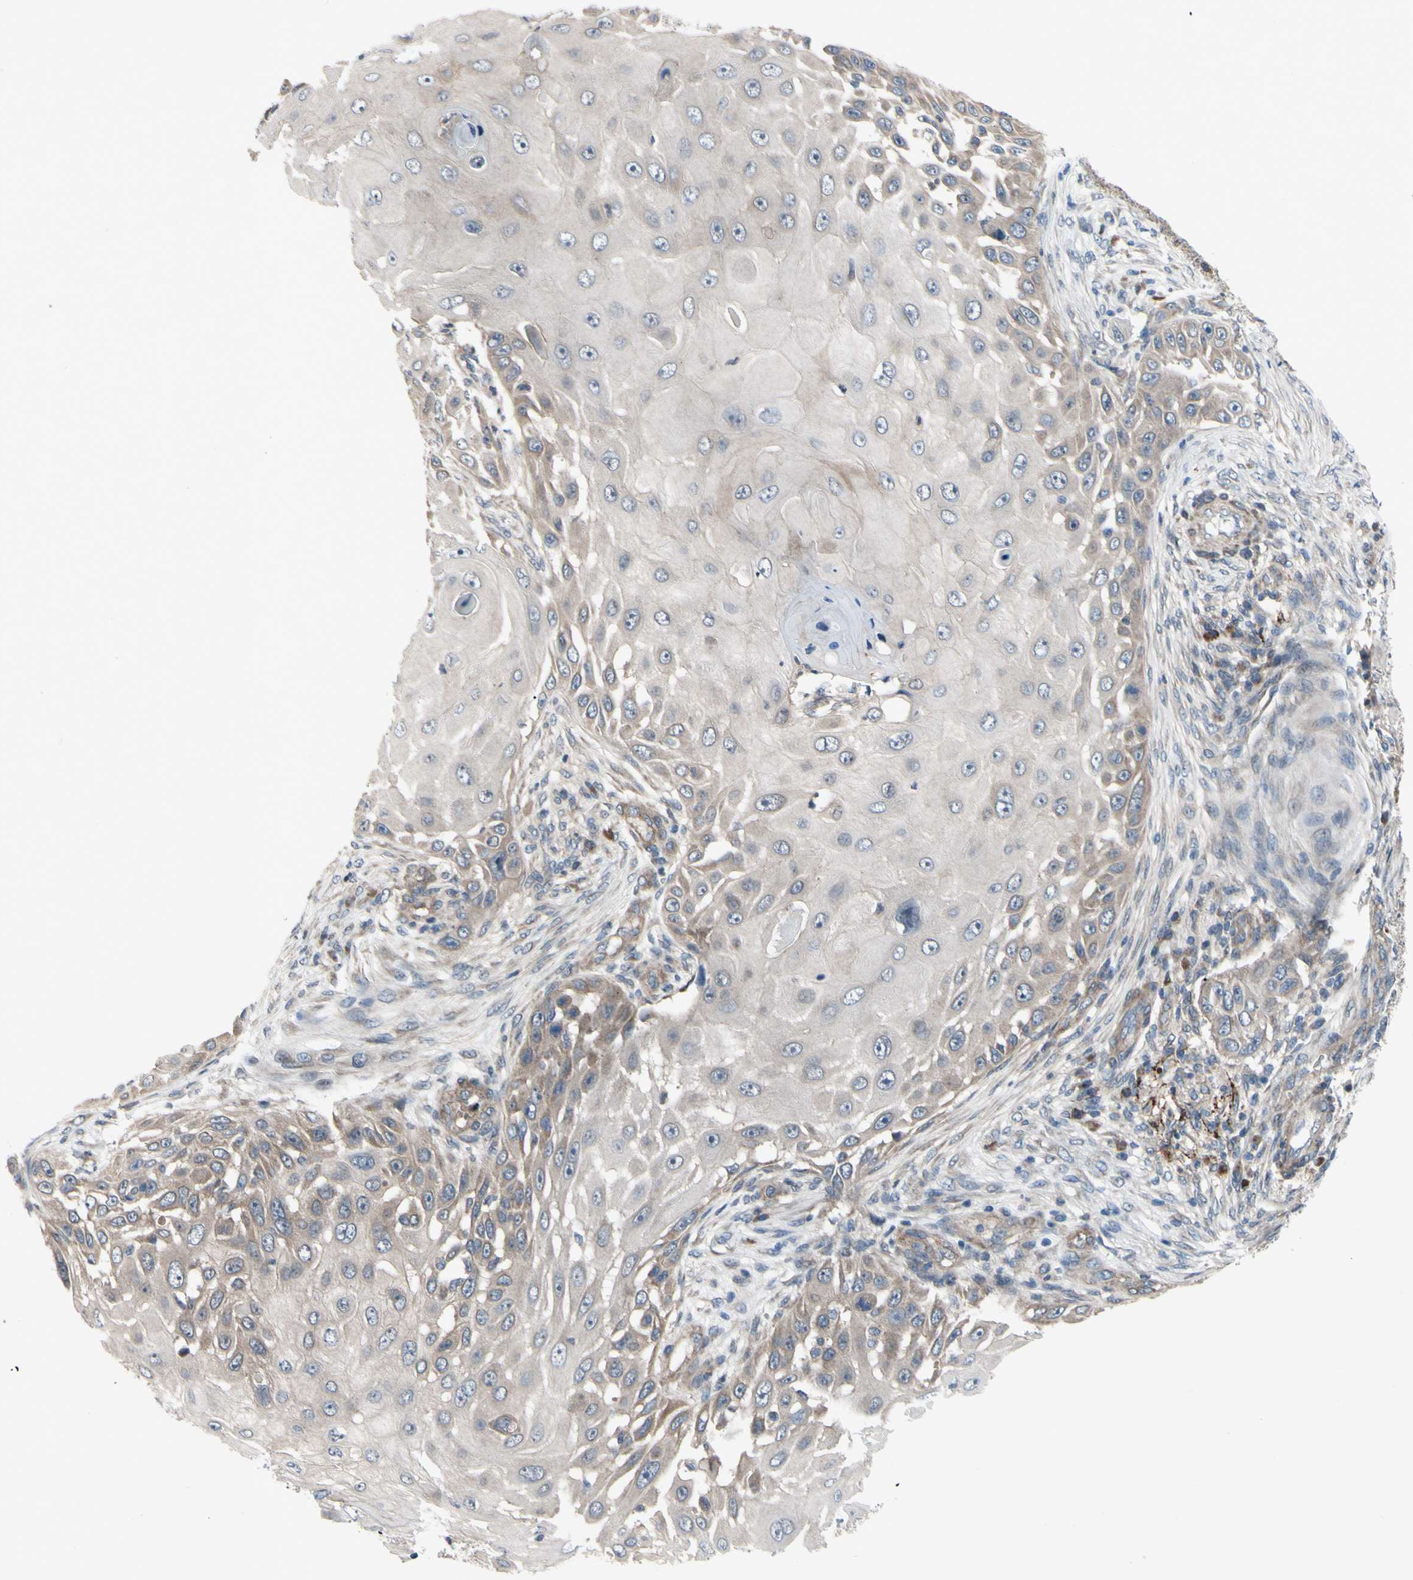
{"staining": {"intensity": "weak", "quantity": "25%-75%", "location": "cytoplasmic/membranous"}, "tissue": "skin cancer", "cell_type": "Tumor cells", "image_type": "cancer", "snomed": [{"axis": "morphology", "description": "Squamous cell carcinoma, NOS"}, {"axis": "topography", "description": "Skin"}], "caption": "IHC (DAB (3,3'-diaminobenzidine)) staining of human skin cancer (squamous cell carcinoma) shows weak cytoplasmic/membranous protein expression in about 25%-75% of tumor cells.", "gene": "SVIL", "patient": {"sex": "female", "age": 44}}